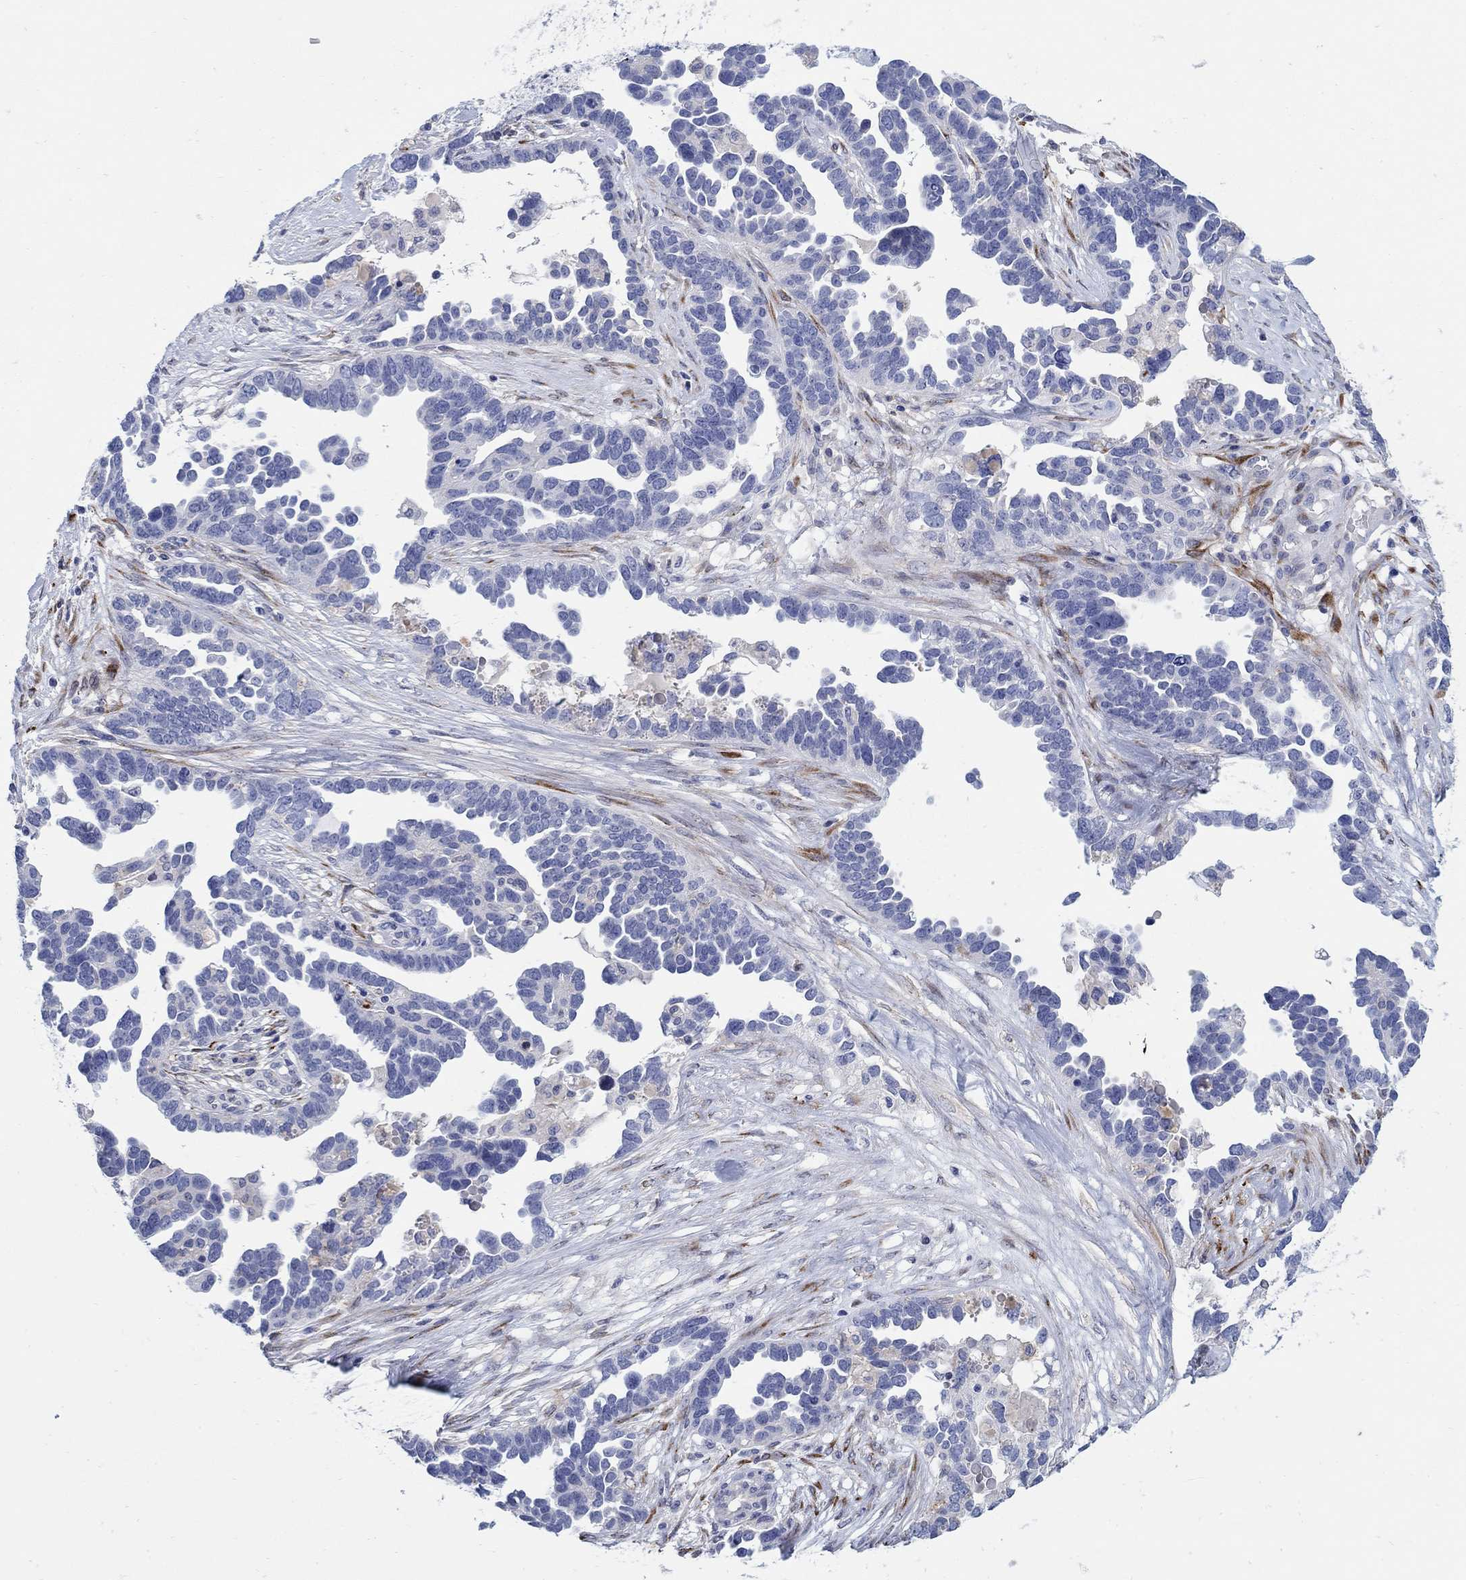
{"staining": {"intensity": "negative", "quantity": "none", "location": "none"}, "tissue": "ovarian cancer", "cell_type": "Tumor cells", "image_type": "cancer", "snomed": [{"axis": "morphology", "description": "Cystadenocarcinoma, serous, NOS"}, {"axis": "topography", "description": "Ovary"}], "caption": "The IHC micrograph has no significant expression in tumor cells of ovarian cancer (serous cystadenocarcinoma) tissue.", "gene": "REEP2", "patient": {"sex": "female", "age": 54}}